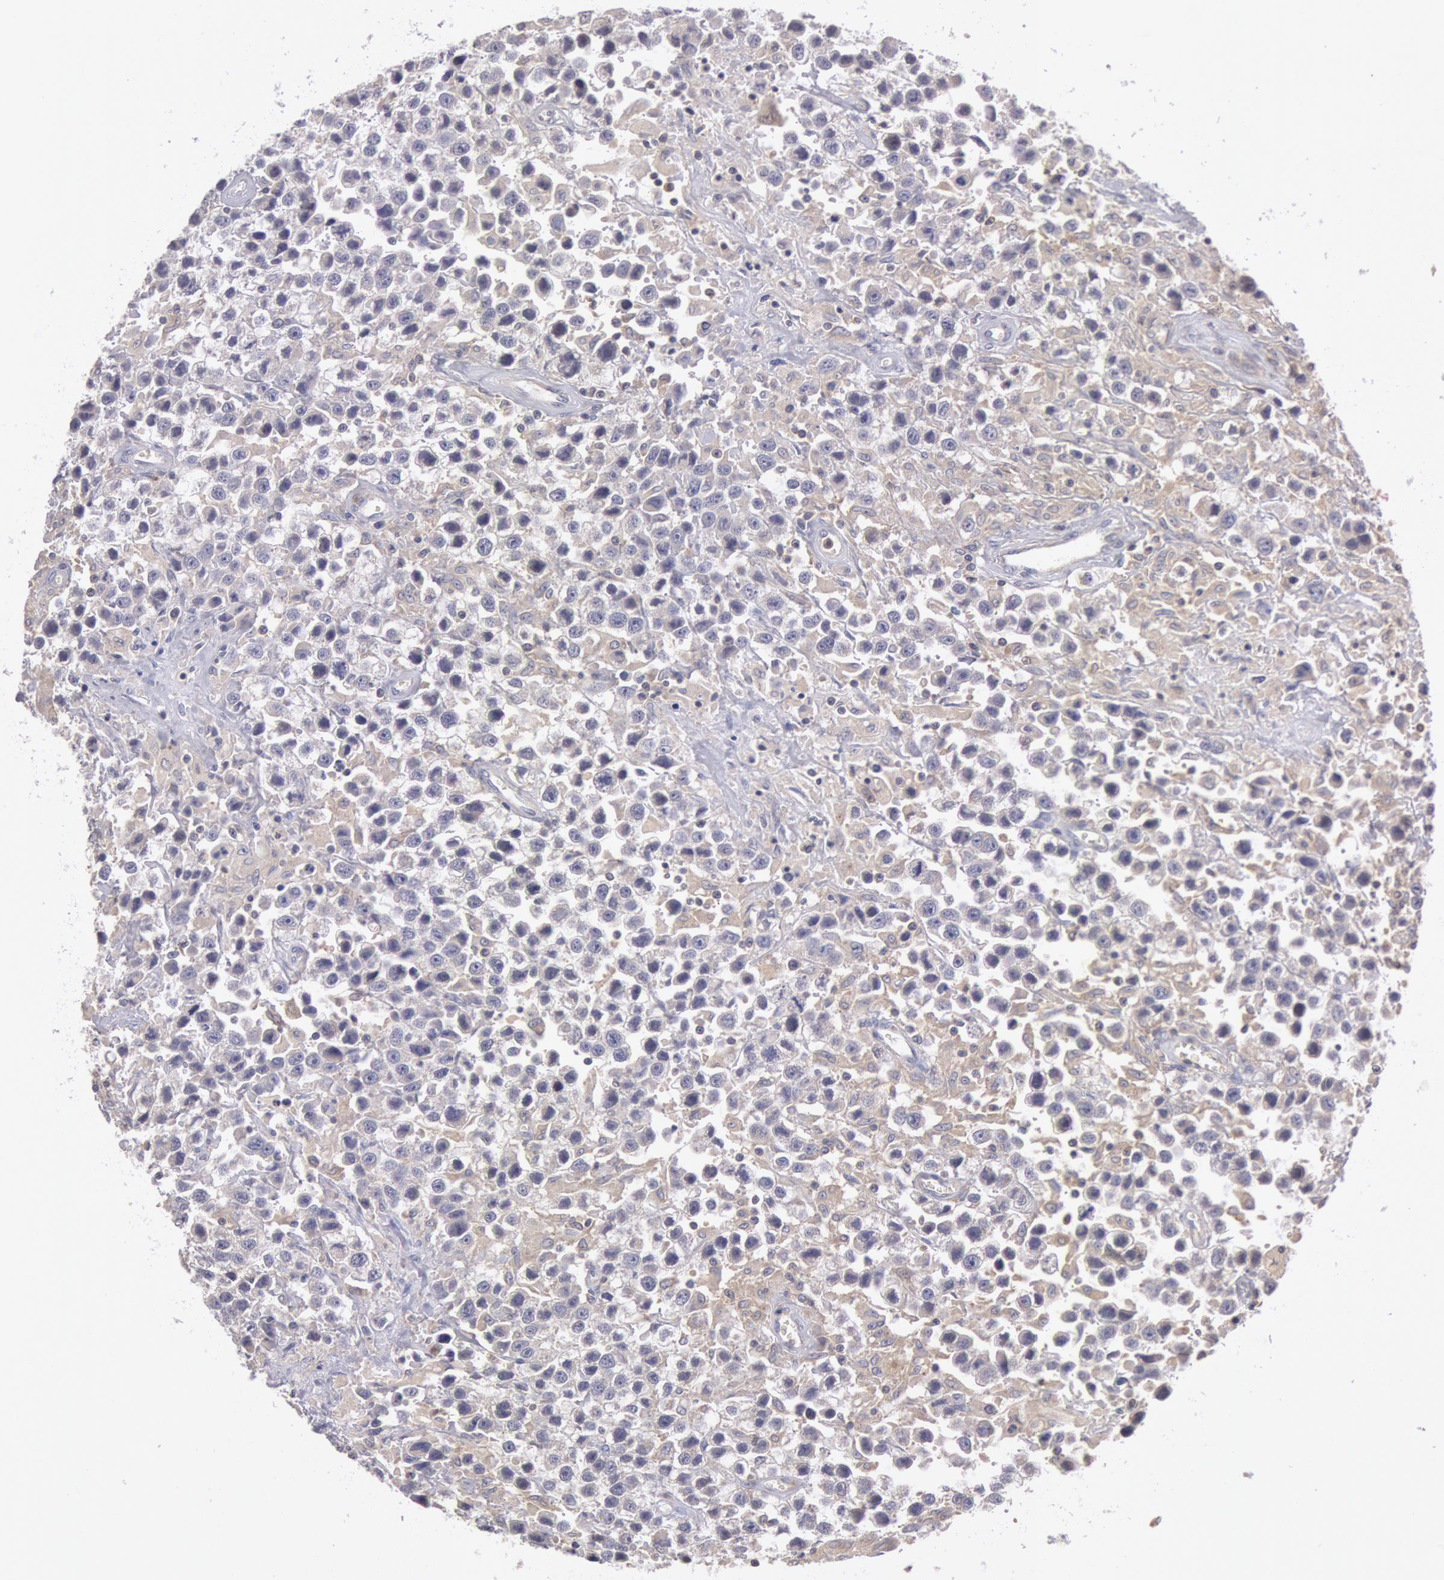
{"staining": {"intensity": "negative", "quantity": "none", "location": "none"}, "tissue": "testis cancer", "cell_type": "Tumor cells", "image_type": "cancer", "snomed": [{"axis": "morphology", "description": "Seminoma, NOS"}, {"axis": "topography", "description": "Testis"}], "caption": "Testis cancer (seminoma) was stained to show a protein in brown. There is no significant staining in tumor cells.", "gene": "PIK3R1", "patient": {"sex": "male", "age": 43}}